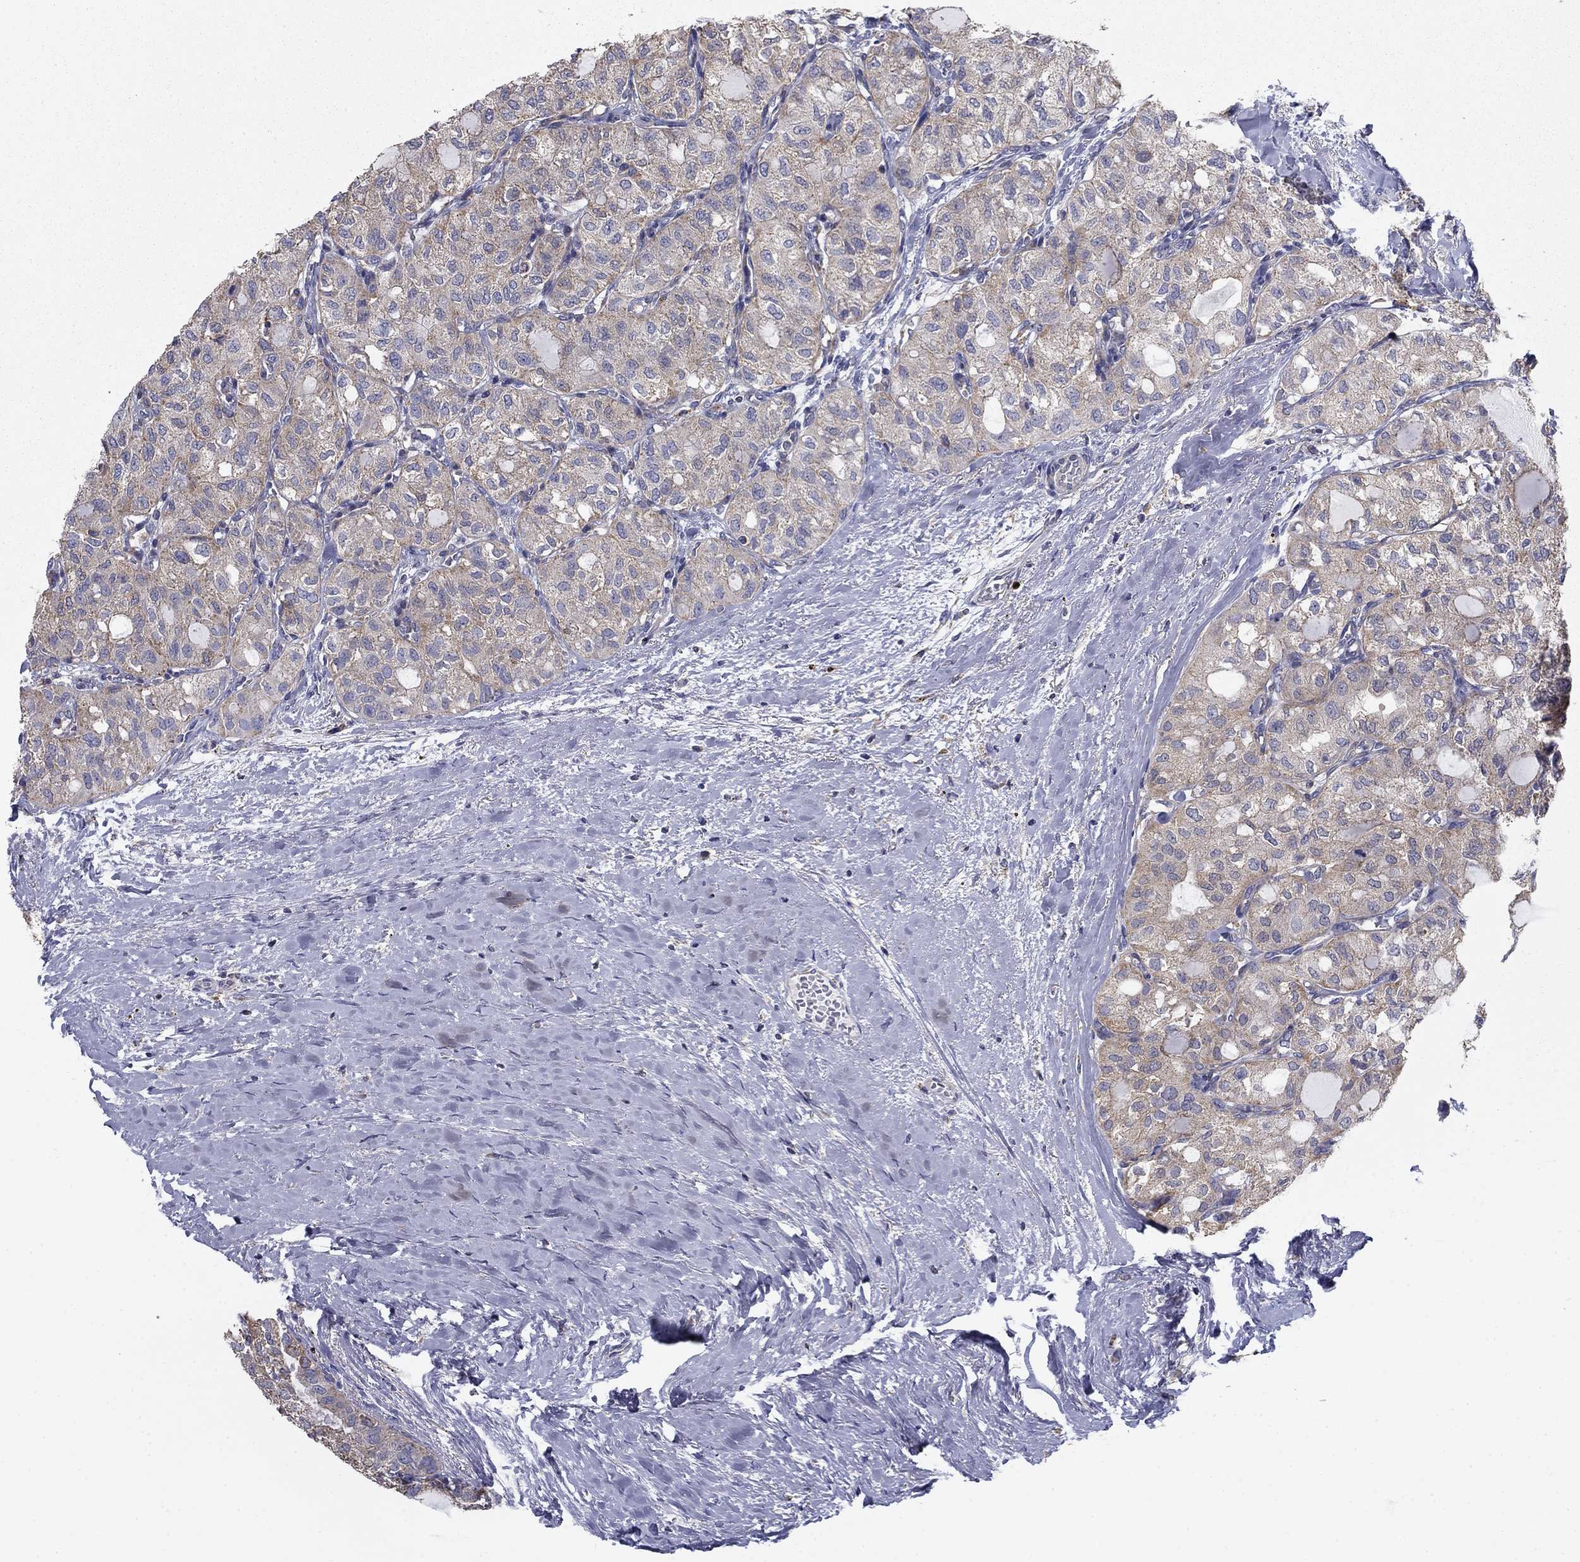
{"staining": {"intensity": "negative", "quantity": "none", "location": "none"}, "tissue": "thyroid cancer", "cell_type": "Tumor cells", "image_type": "cancer", "snomed": [{"axis": "morphology", "description": "Follicular adenoma carcinoma, NOS"}, {"axis": "topography", "description": "Thyroid gland"}], "caption": "This is a micrograph of immunohistochemistry staining of follicular adenoma carcinoma (thyroid), which shows no expression in tumor cells. The staining is performed using DAB brown chromogen with nuclei counter-stained in using hematoxylin.", "gene": "NME5", "patient": {"sex": "male", "age": 75}}